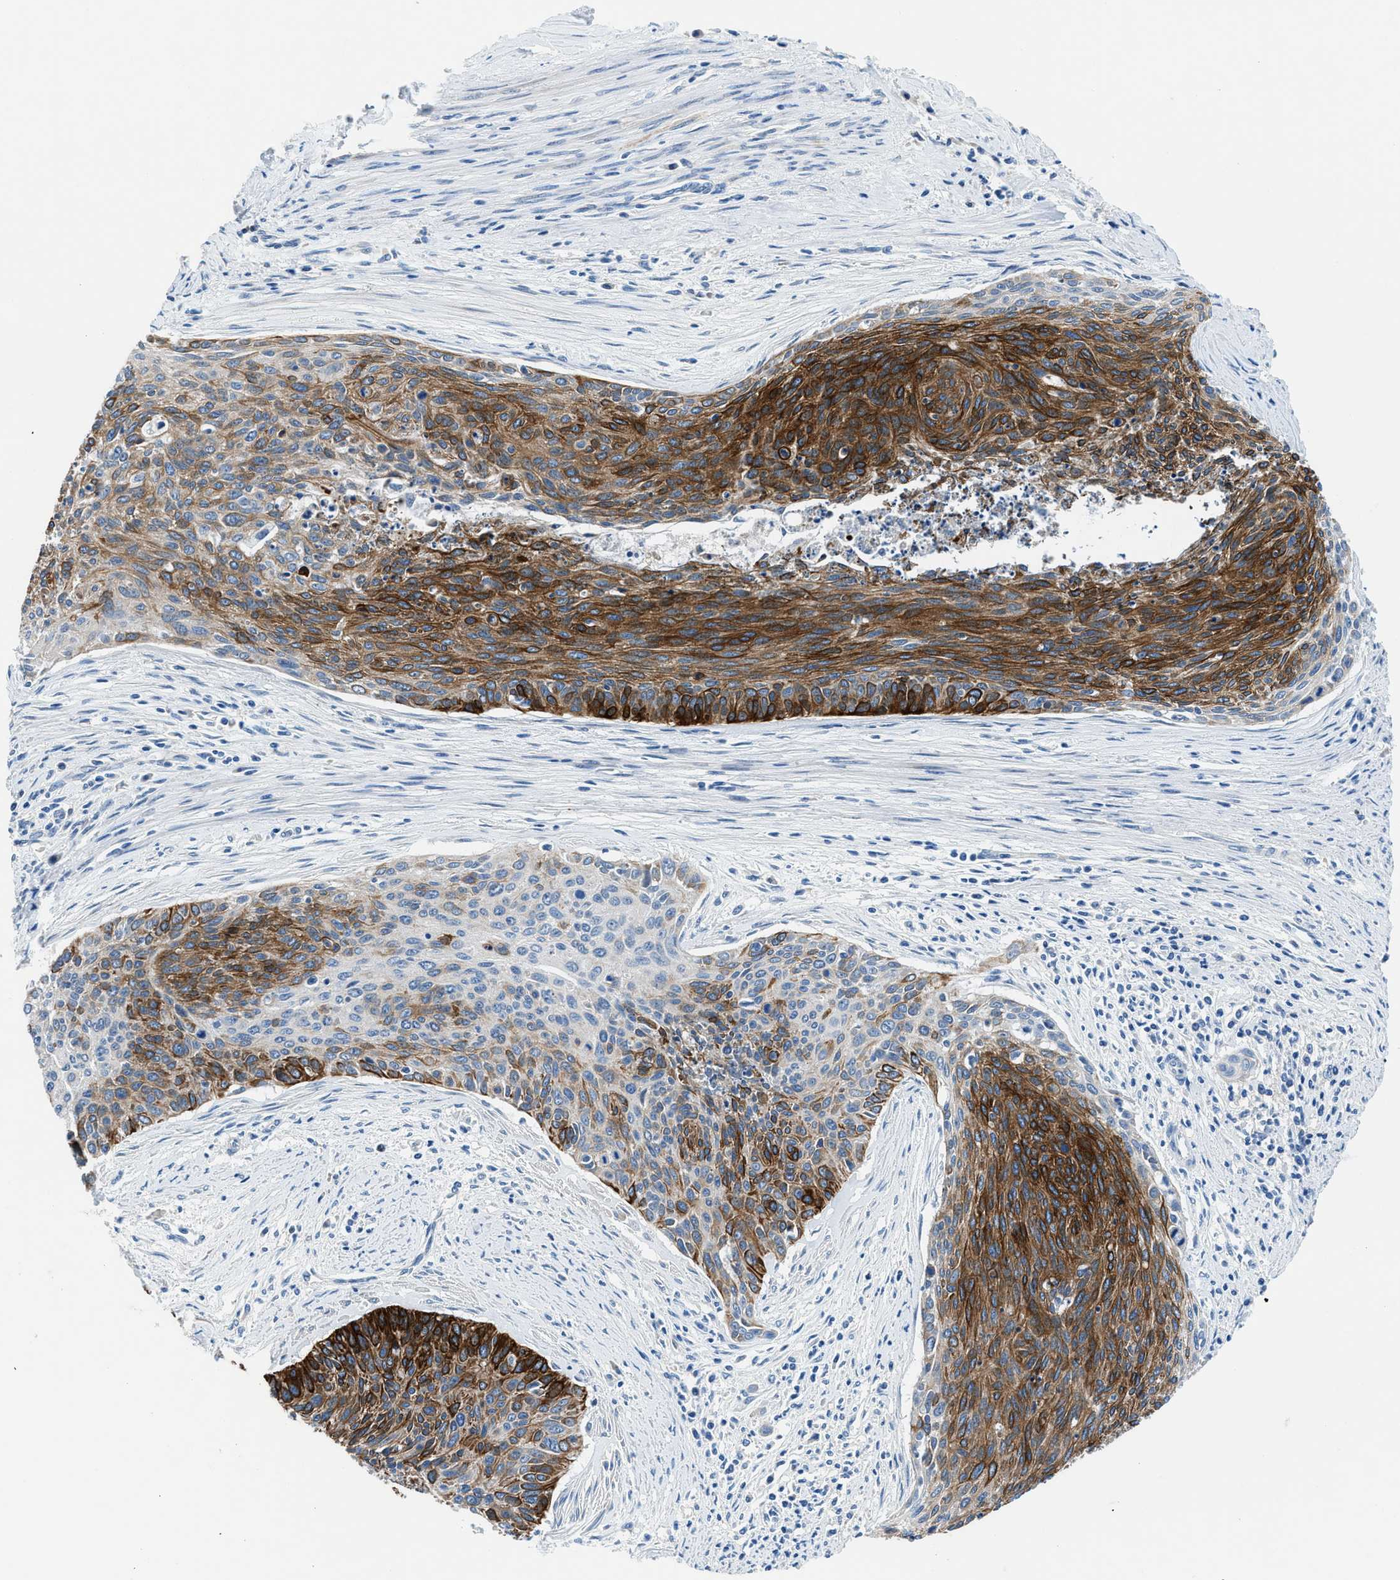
{"staining": {"intensity": "strong", "quantity": "25%-75%", "location": "cytoplasmic/membranous"}, "tissue": "cervical cancer", "cell_type": "Tumor cells", "image_type": "cancer", "snomed": [{"axis": "morphology", "description": "Squamous cell carcinoma, NOS"}, {"axis": "topography", "description": "Cervix"}], "caption": "Protein staining reveals strong cytoplasmic/membranous expression in about 25%-75% of tumor cells in cervical squamous cell carcinoma.", "gene": "SLC10A6", "patient": {"sex": "female", "age": 55}}